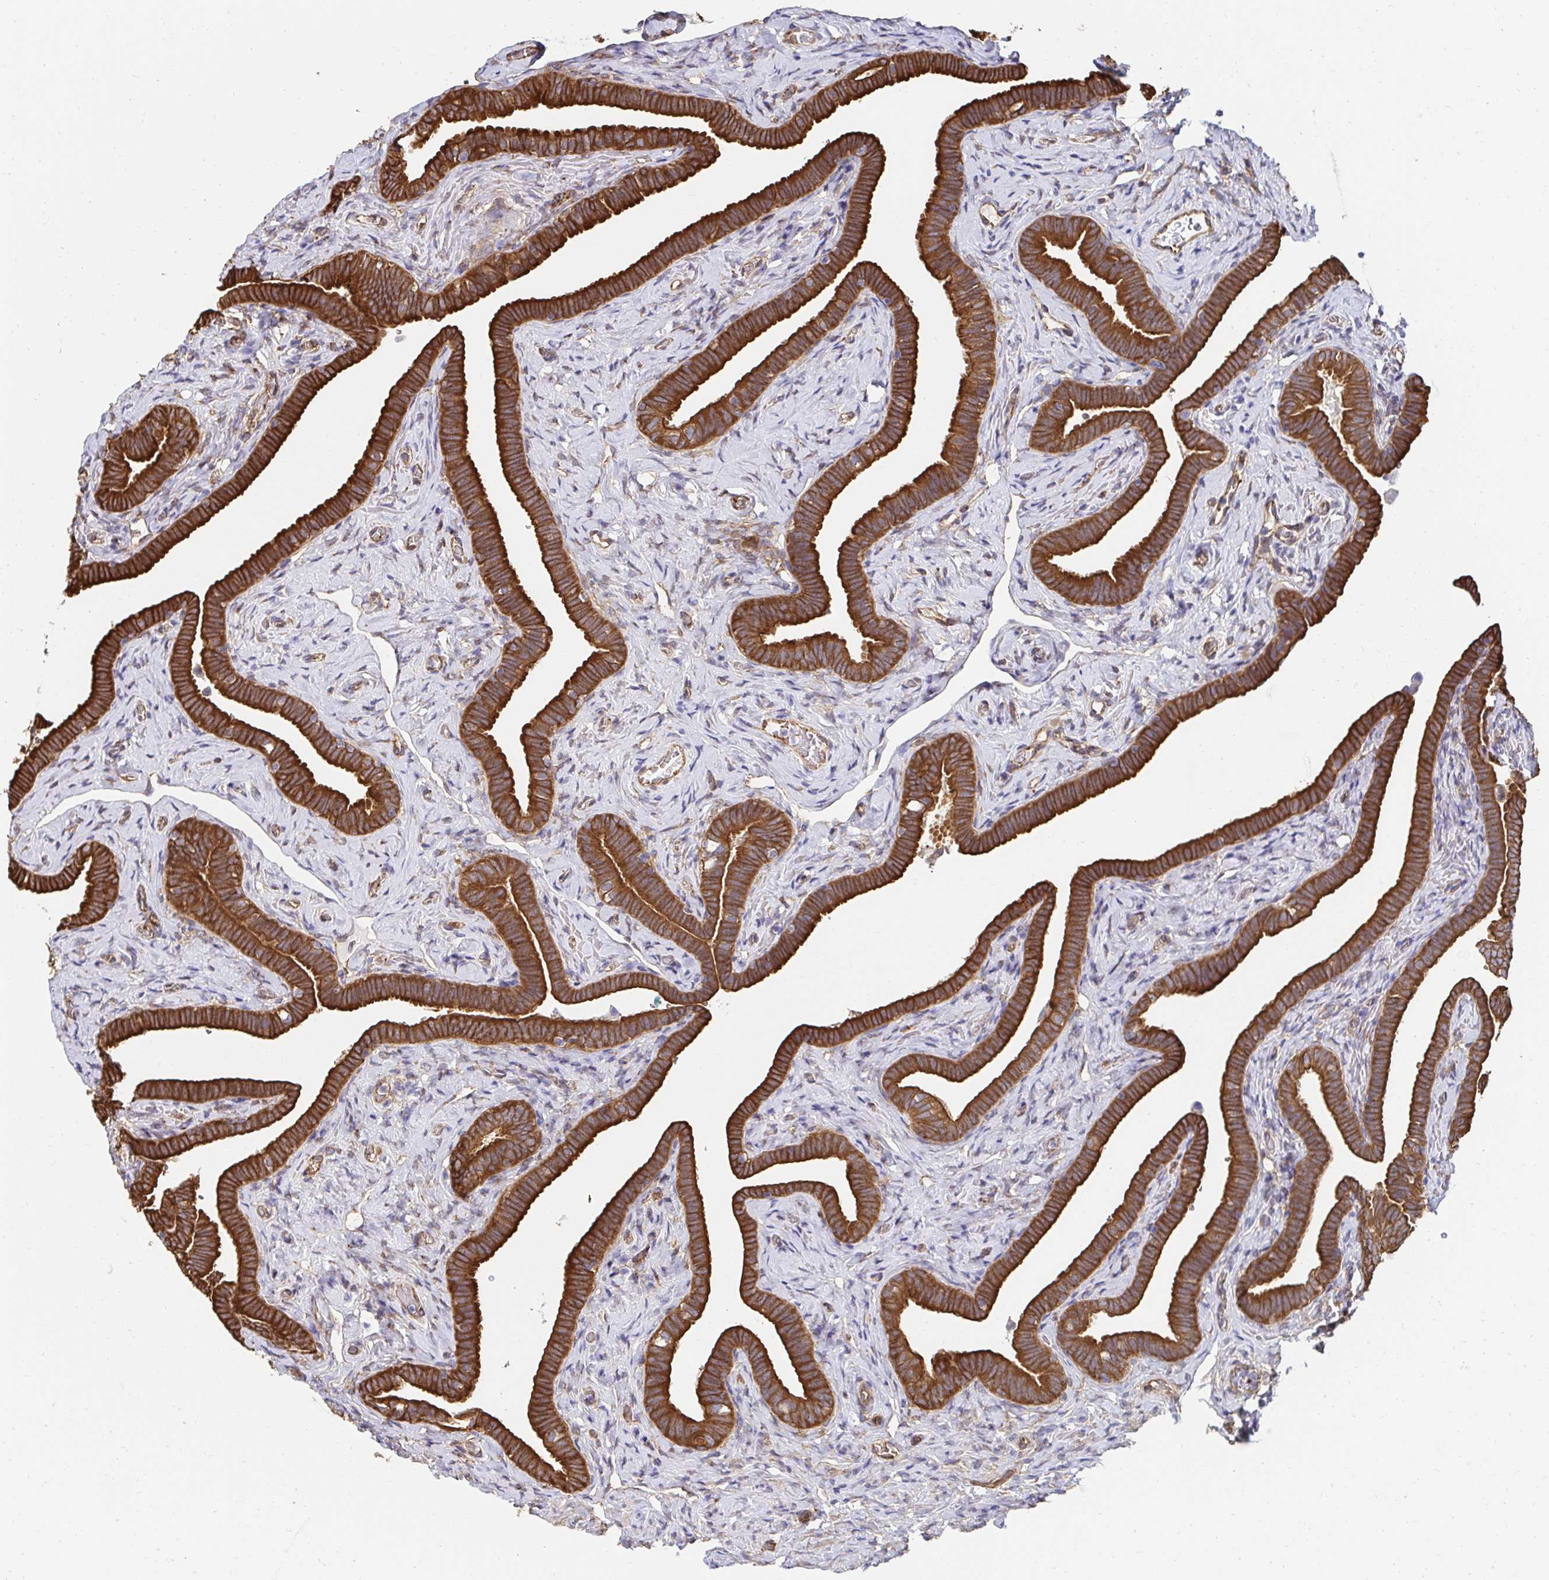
{"staining": {"intensity": "strong", "quantity": ">75%", "location": "cytoplasmic/membranous"}, "tissue": "fallopian tube", "cell_type": "Glandular cells", "image_type": "normal", "snomed": [{"axis": "morphology", "description": "Normal tissue, NOS"}, {"axis": "topography", "description": "Fallopian tube"}], "caption": "Fallopian tube stained for a protein (brown) exhibits strong cytoplasmic/membranous positive positivity in approximately >75% of glandular cells.", "gene": "CTTN", "patient": {"sex": "female", "age": 69}}